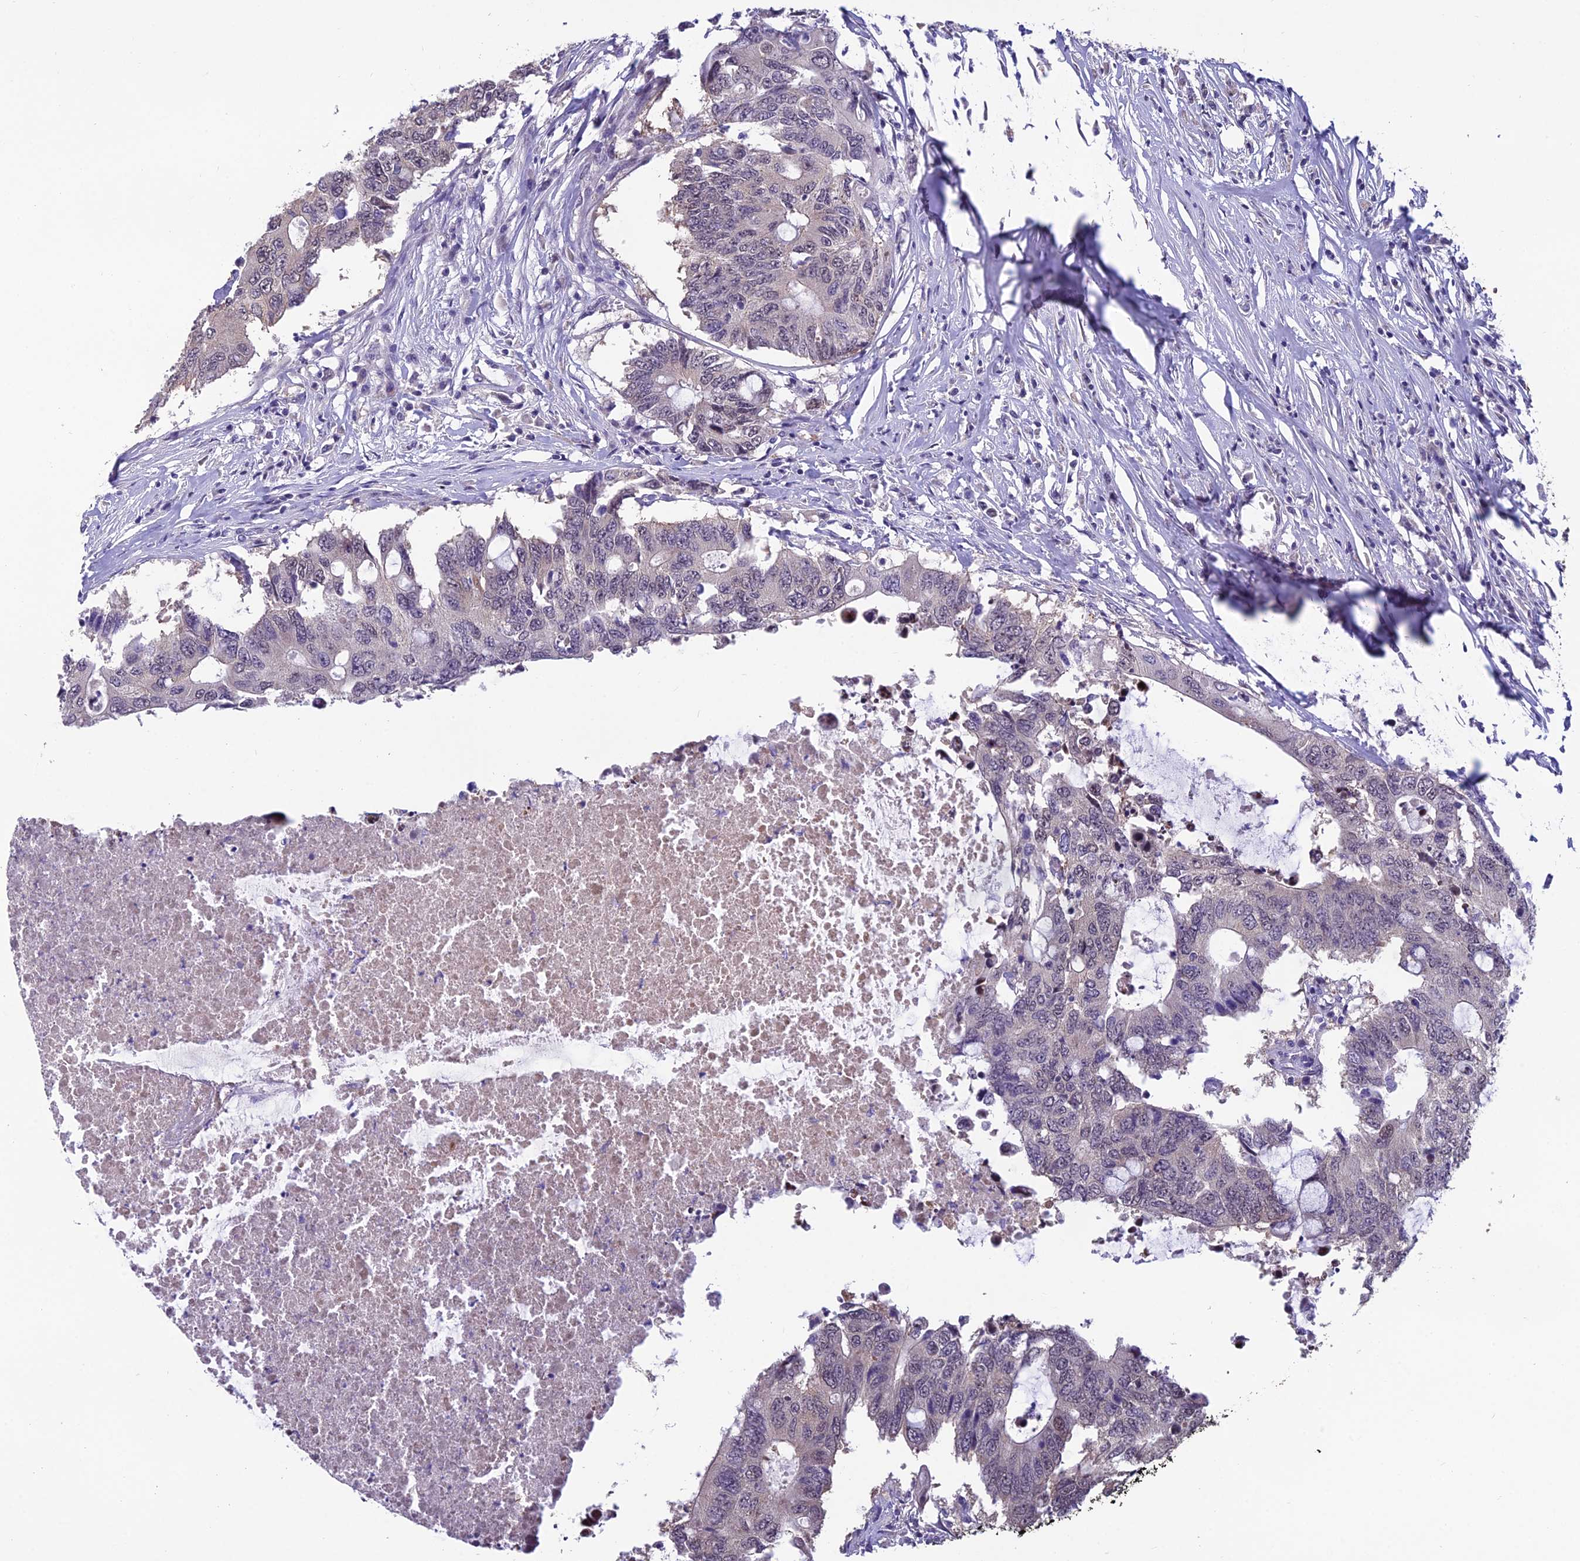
{"staining": {"intensity": "negative", "quantity": "none", "location": "none"}, "tissue": "colorectal cancer", "cell_type": "Tumor cells", "image_type": "cancer", "snomed": [{"axis": "morphology", "description": "Adenocarcinoma, NOS"}, {"axis": "topography", "description": "Colon"}], "caption": "The IHC photomicrograph has no significant expression in tumor cells of colorectal cancer tissue. (DAB immunohistochemistry (IHC) with hematoxylin counter stain).", "gene": "GRWD1", "patient": {"sex": "male", "age": 71}}